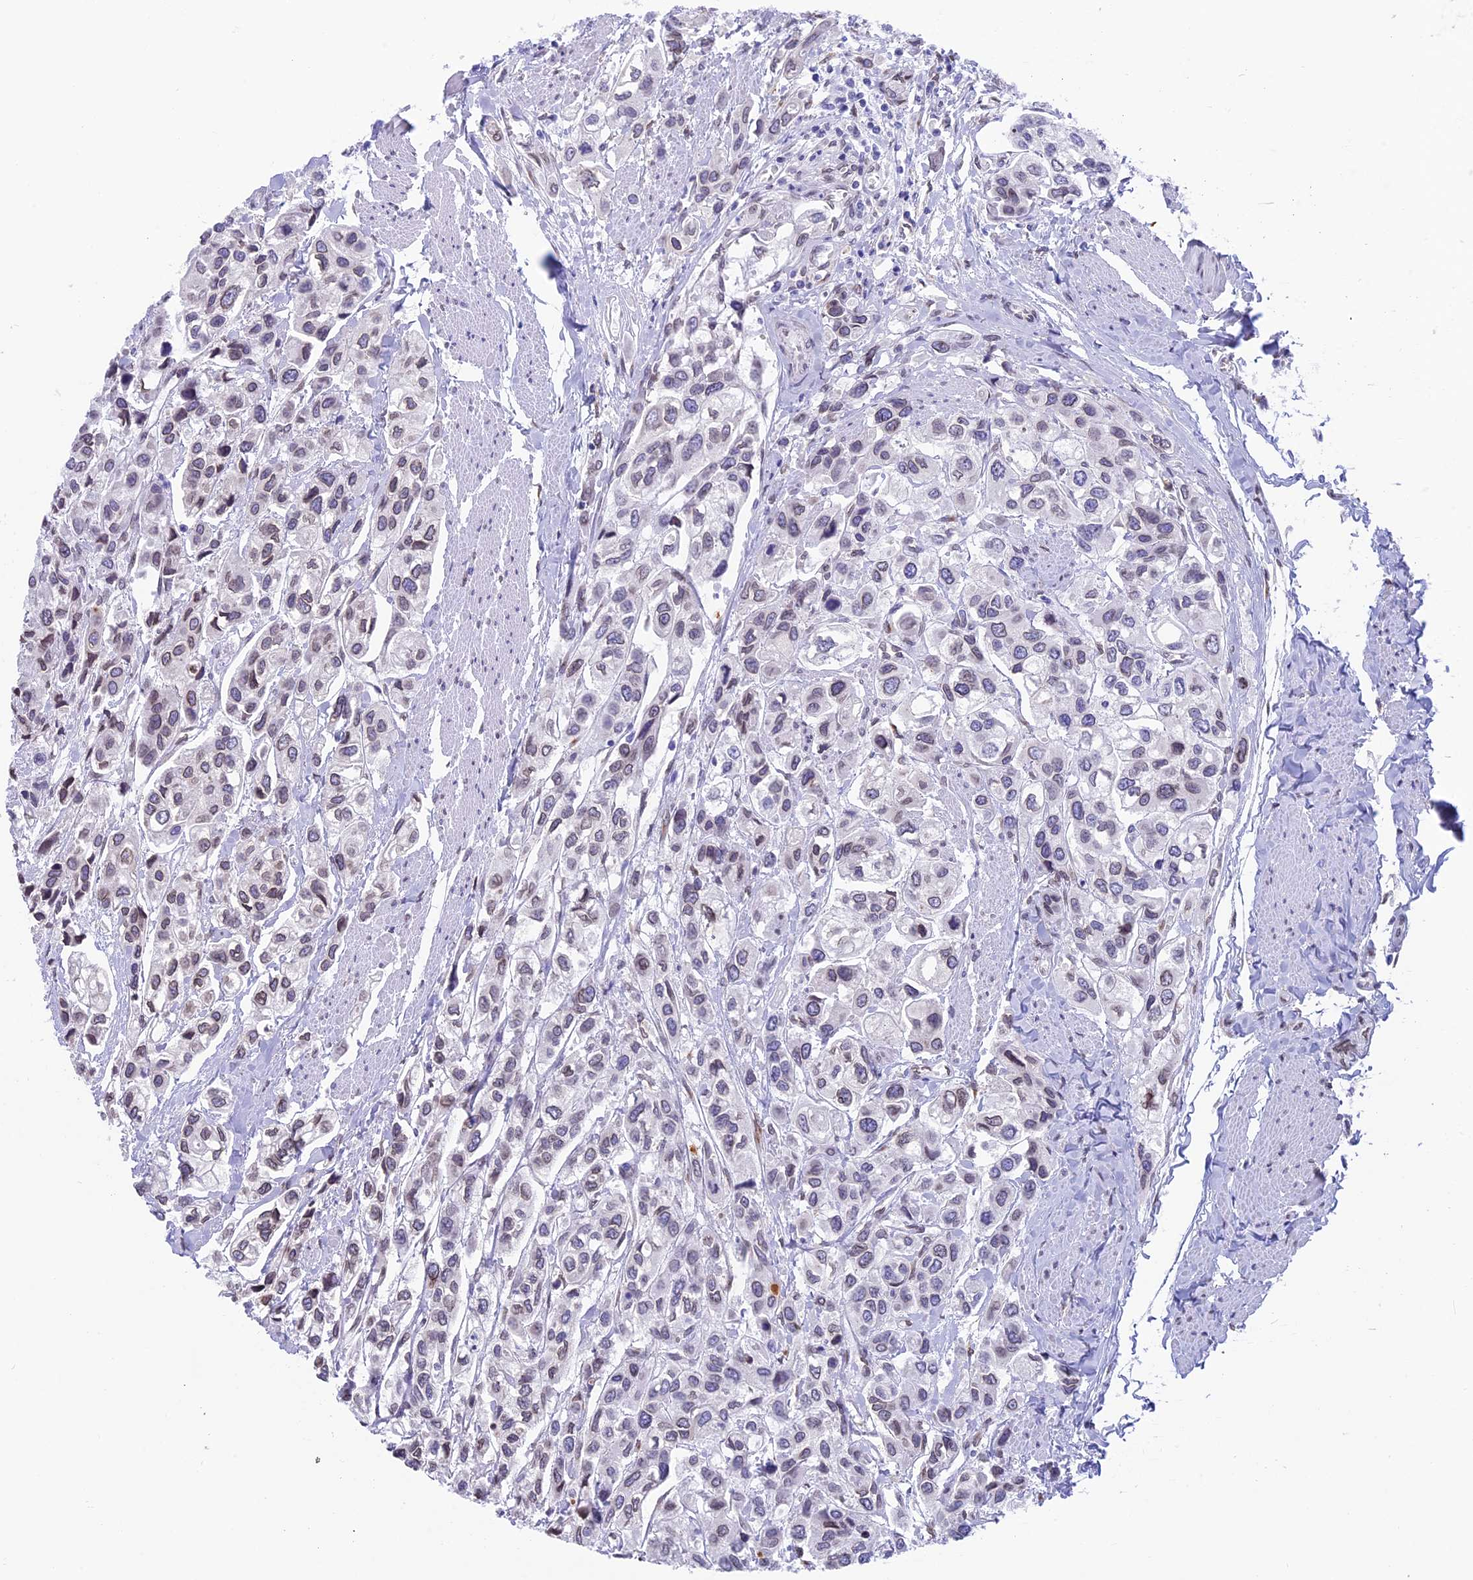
{"staining": {"intensity": "weak", "quantity": "<25%", "location": "nuclear"}, "tissue": "urothelial cancer", "cell_type": "Tumor cells", "image_type": "cancer", "snomed": [{"axis": "morphology", "description": "Urothelial carcinoma, High grade"}, {"axis": "topography", "description": "Urinary bladder"}], "caption": "High power microscopy image of an immunohistochemistry (IHC) micrograph of urothelial cancer, revealing no significant staining in tumor cells.", "gene": "TMPRSS7", "patient": {"sex": "male", "age": 67}}